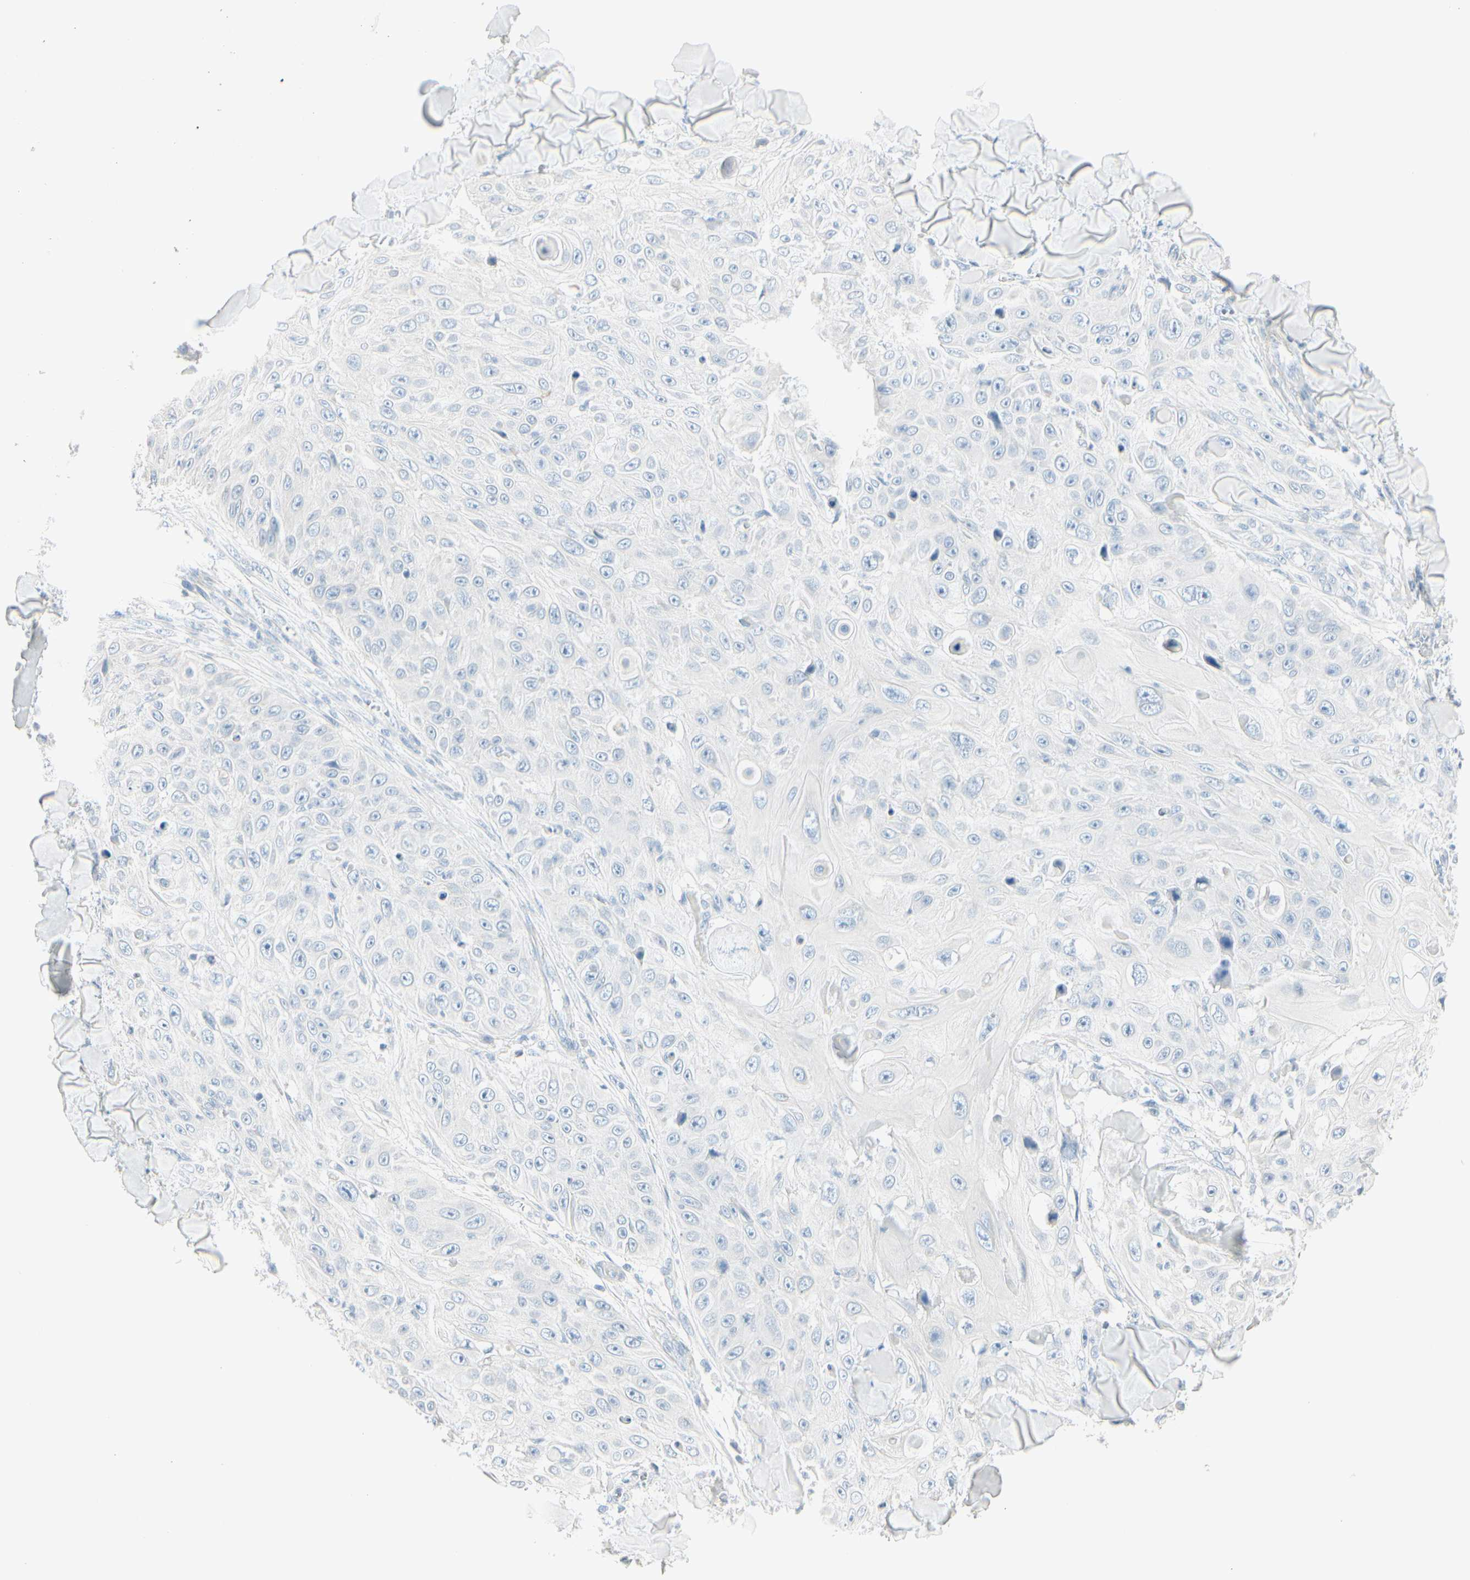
{"staining": {"intensity": "negative", "quantity": "none", "location": "none"}, "tissue": "skin cancer", "cell_type": "Tumor cells", "image_type": "cancer", "snomed": [{"axis": "morphology", "description": "Squamous cell carcinoma, NOS"}, {"axis": "topography", "description": "Skin"}], "caption": "Immunohistochemistry image of skin cancer stained for a protein (brown), which reveals no staining in tumor cells.", "gene": "CDHR5", "patient": {"sex": "male", "age": 86}}